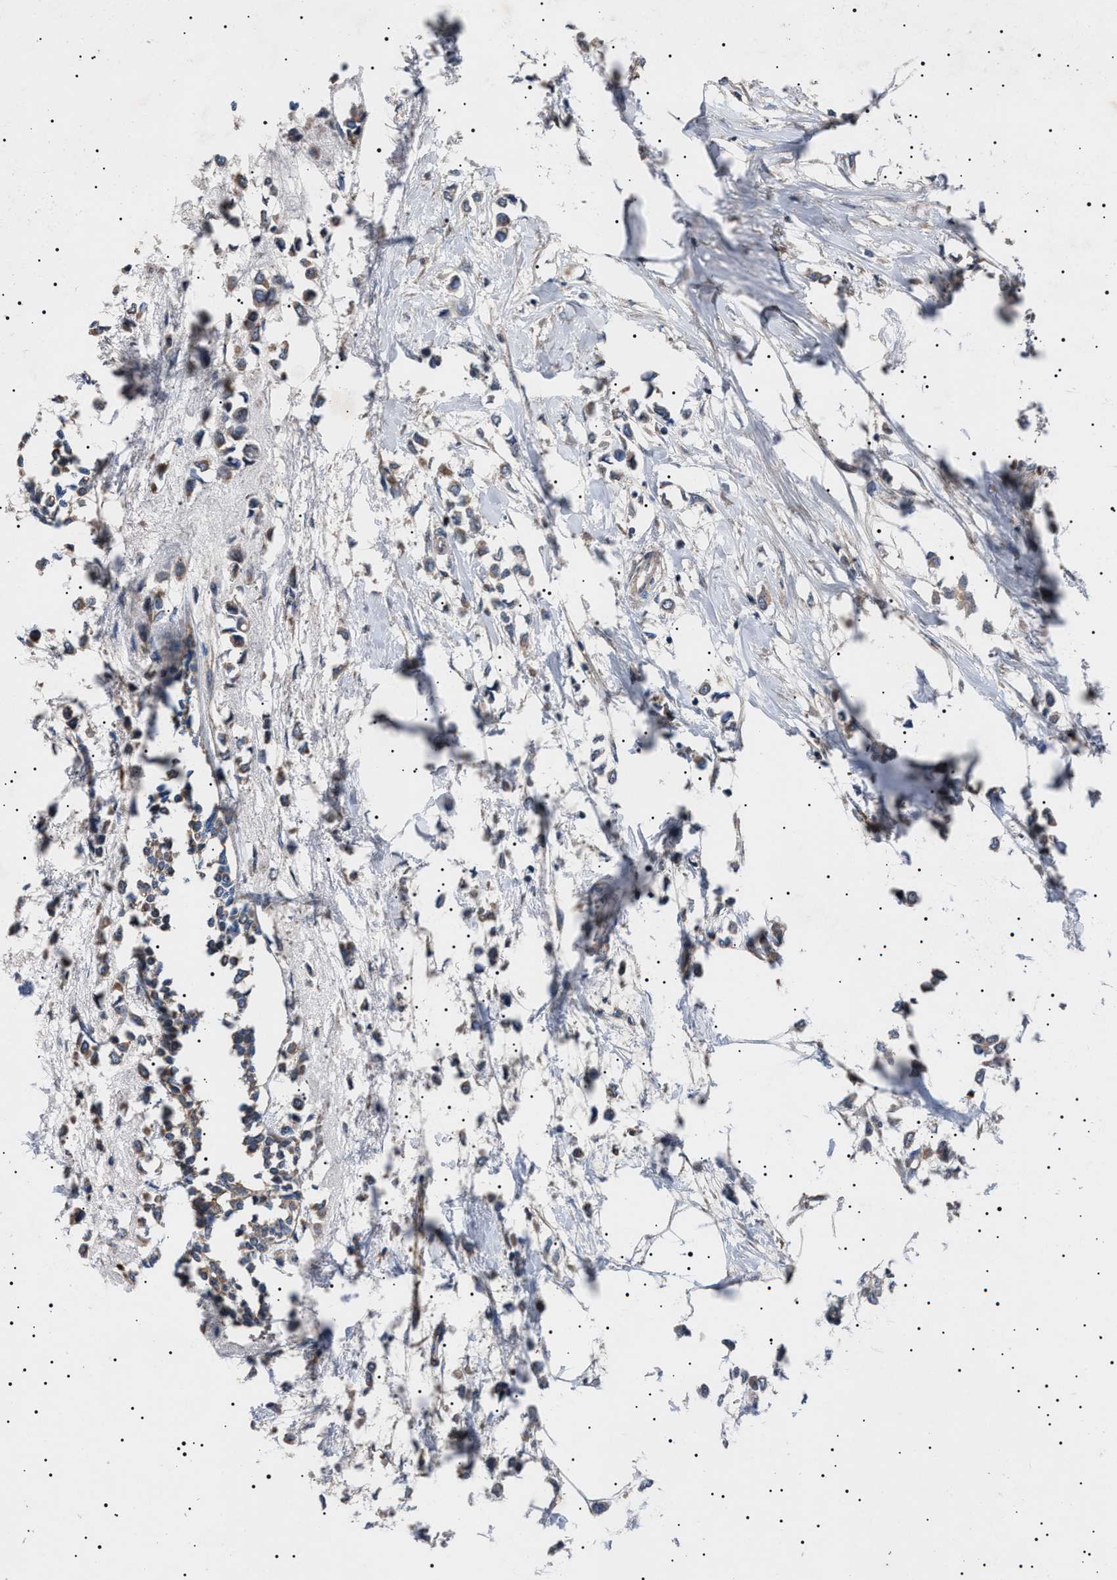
{"staining": {"intensity": "weak", "quantity": ">75%", "location": "cytoplasmic/membranous"}, "tissue": "breast cancer", "cell_type": "Tumor cells", "image_type": "cancer", "snomed": [{"axis": "morphology", "description": "Lobular carcinoma"}, {"axis": "topography", "description": "Breast"}], "caption": "Protein staining shows weak cytoplasmic/membranous positivity in about >75% of tumor cells in breast lobular carcinoma. Nuclei are stained in blue.", "gene": "PTRH1", "patient": {"sex": "female", "age": 51}}